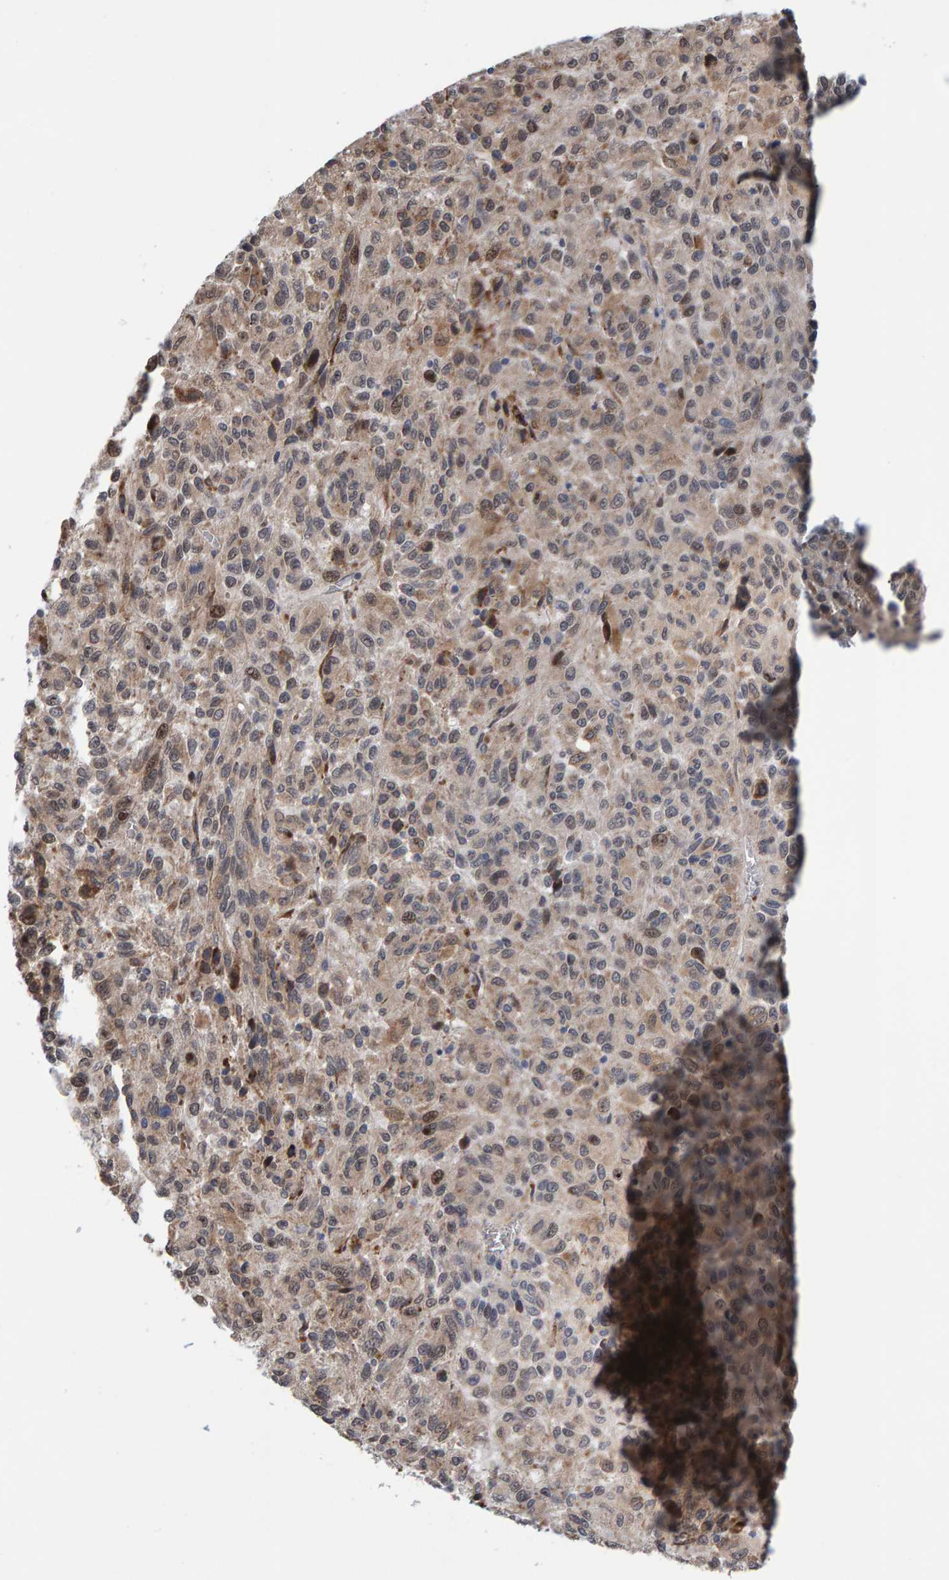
{"staining": {"intensity": "moderate", "quantity": ">75%", "location": "cytoplasmic/membranous,nuclear"}, "tissue": "melanoma", "cell_type": "Tumor cells", "image_type": "cancer", "snomed": [{"axis": "morphology", "description": "Malignant melanoma, Metastatic site"}, {"axis": "topography", "description": "Lung"}], "caption": "Tumor cells reveal moderate cytoplasmic/membranous and nuclear staining in about >75% of cells in melanoma.", "gene": "MFSD6L", "patient": {"sex": "male", "age": 64}}